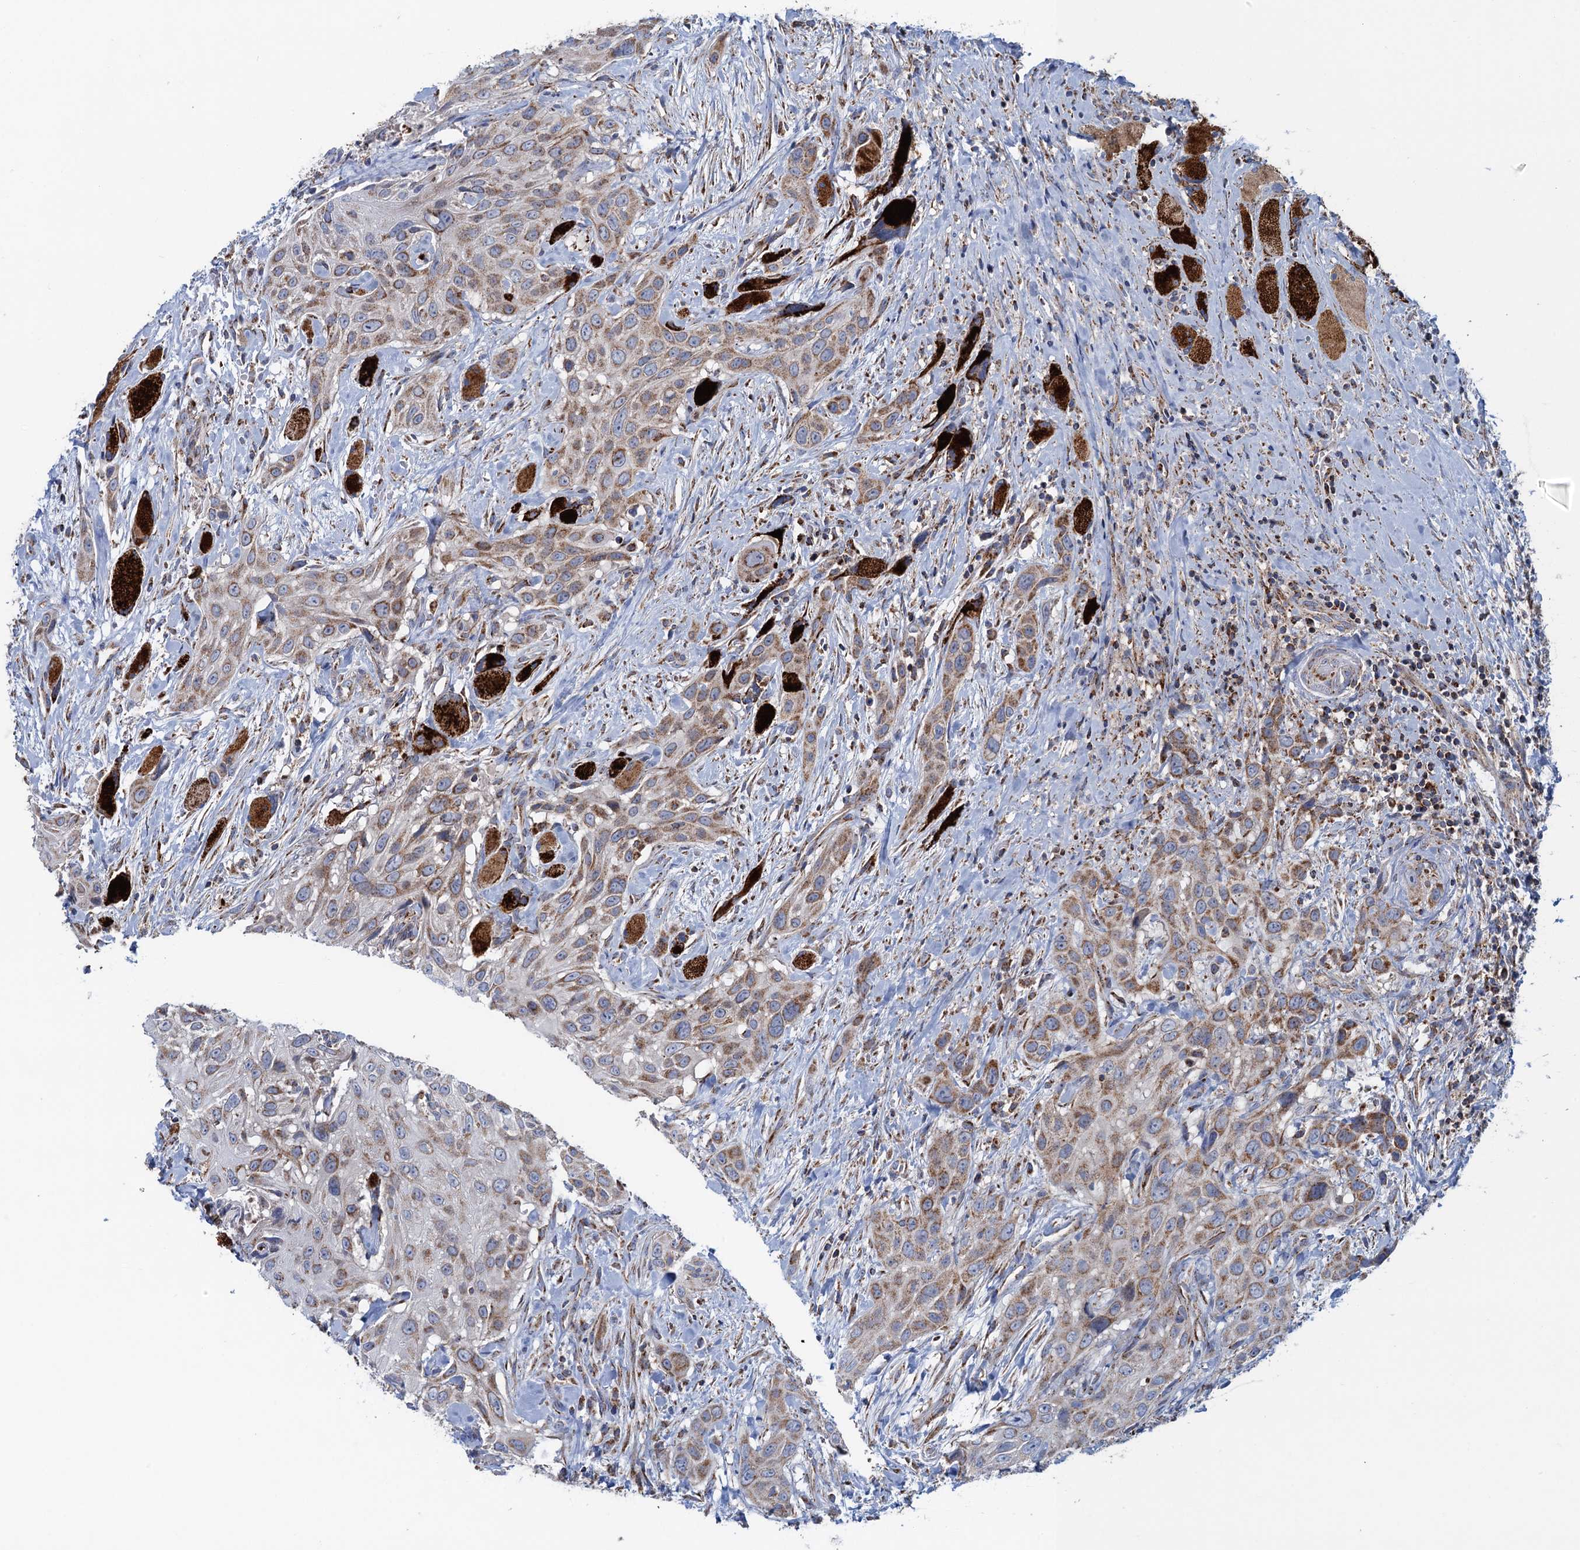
{"staining": {"intensity": "moderate", "quantity": ">75%", "location": "cytoplasmic/membranous"}, "tissue": "head and neck cancer", "cell_type": "Tumor cells", "image_type": "cancer", "snomed": [{"axis": "morphology", "description": "Squamous cell carcinoma, NOS"}, {"axis": "topography", "description": "Head-Neck"}], "caption": "Immunohistochemical staining of head and neck squamous cell carcinoma reveals medium levels of moderate cytoplasmic/membranous expression in about >75% of tumor cells.", "gene": "GTPBP3", "patient": {"sex": "male", "age": 81}}